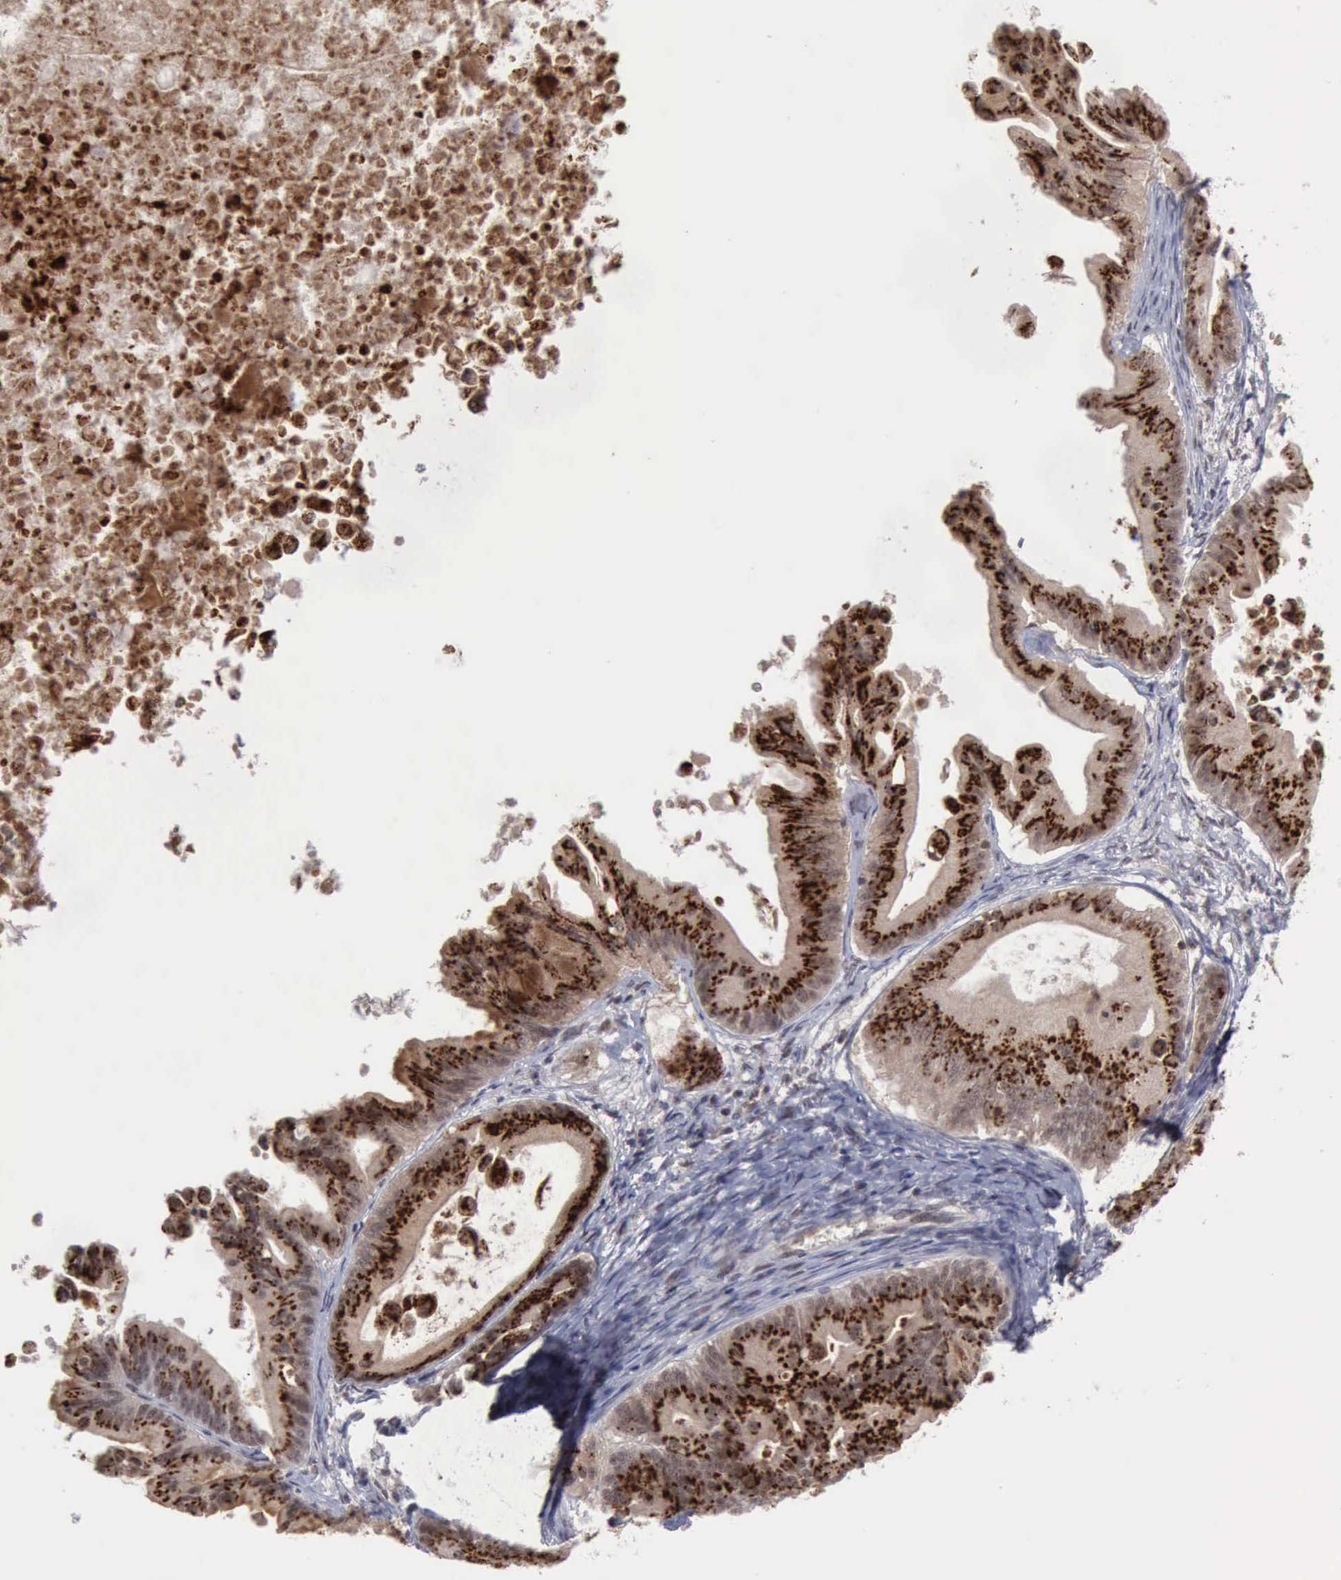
{"staining": {"intensity": "moderate", "quantity": ">75%", "location": "cytoplasmic/membranous"}, "tissue": "ovarian cancer", "cell_type": "Tumor cells", "image_type": "cancer", "snomed": [{"axis": "morphology", "description": "Cystadenocarcinoma, mucinous, NOS"}, {"axis": "topography", "description": "Ovary"}], "caption": "Immunohistochemical staining of ovarian cancer displays moderate cytoplasmic/membranous protein positivity in about >75% of tumor cells.", "gene": "CDKN2A", "patient": {"sex": "female", "age": 37}}